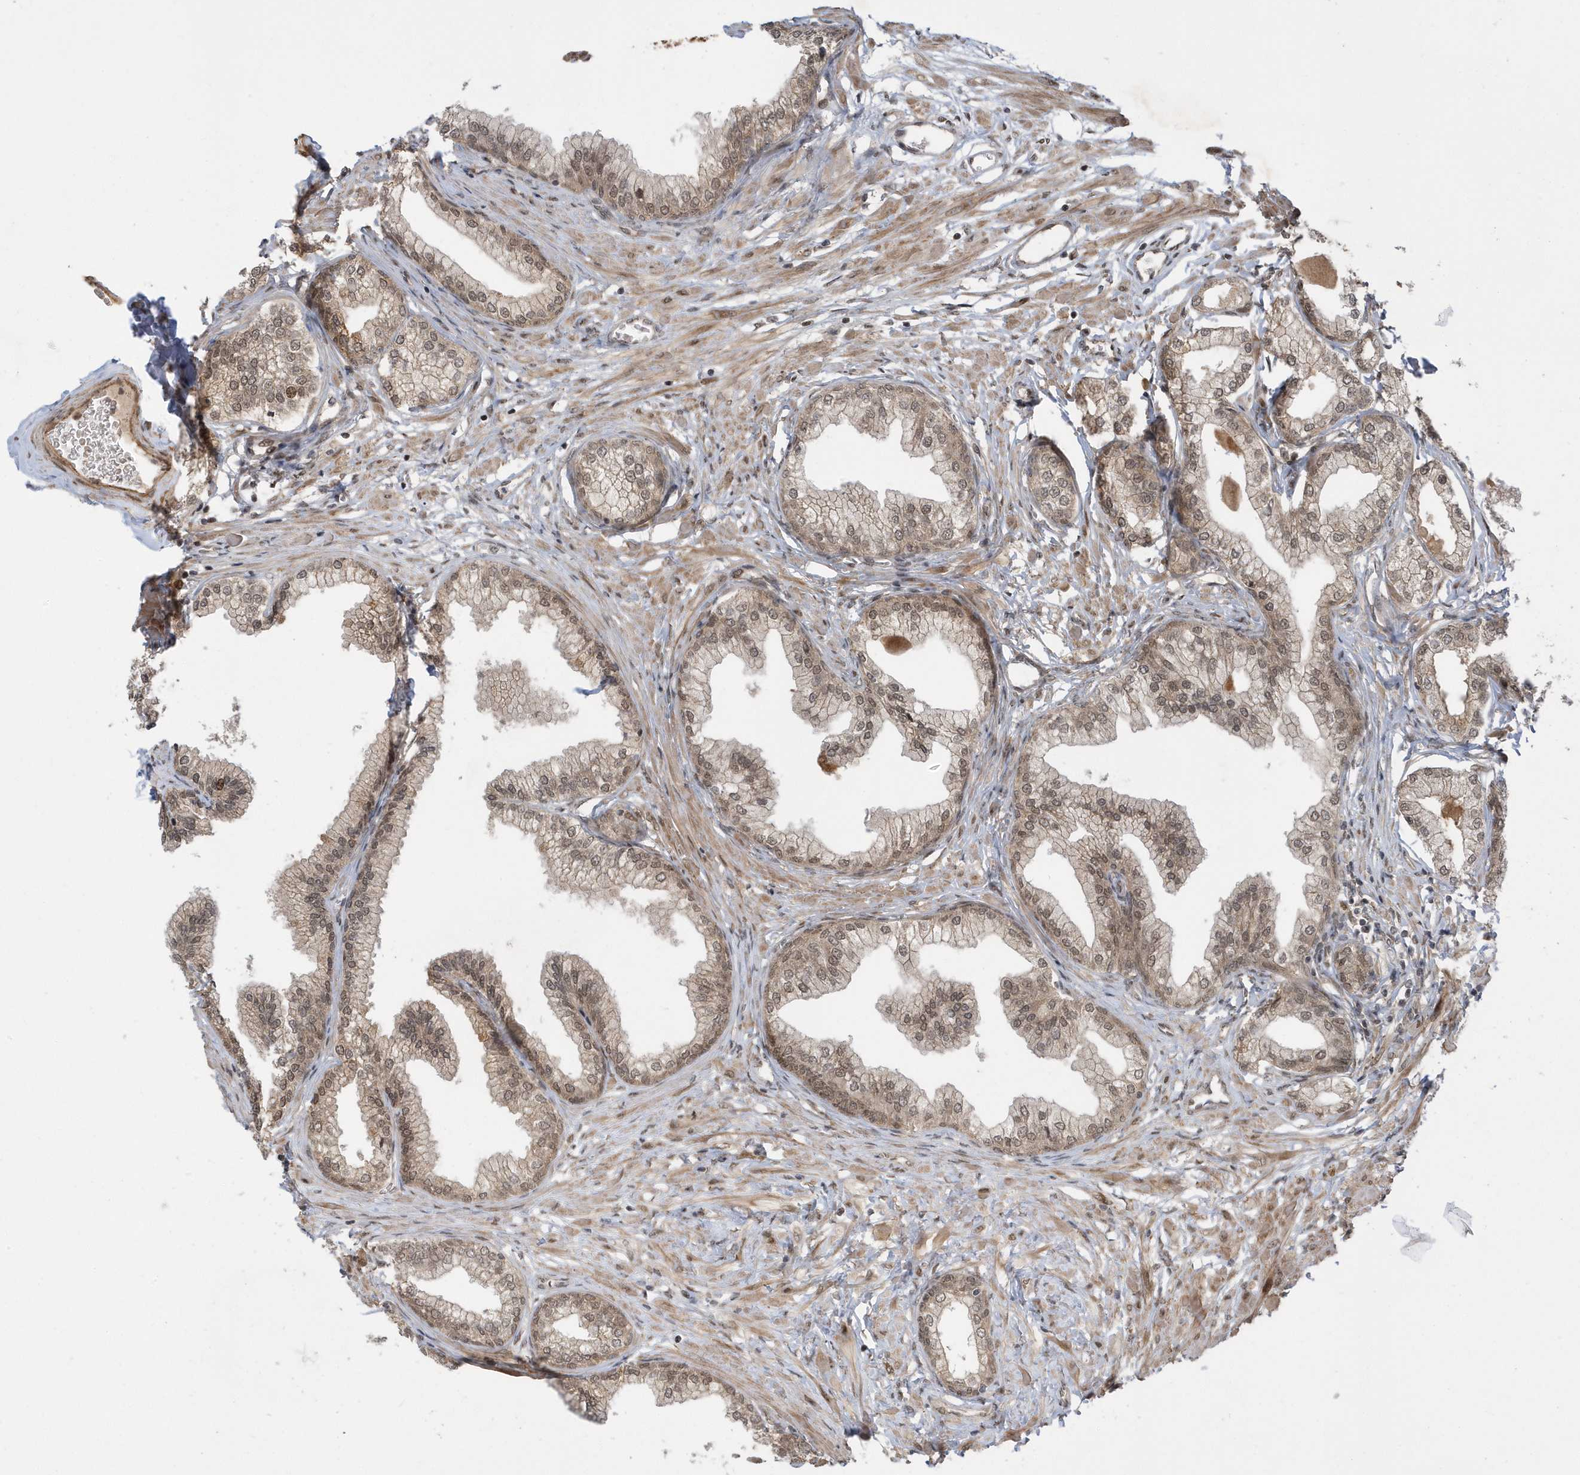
{"staining": {"intensity": "moderate", "quantity": ">75%", "location": "cytoplasmic/membranous,nuclear"}, "tissue": "prostate", "cell_type": "Glandular cells", "image_type": "normal", "snomed": [{"axis": "morphology", "description": "Normal tissue, NOS"}, {"axis": "morphology", "description": "Urothelial carcinoma, Low grade"}, {"axis": "topography", "description": "Urinary bladder"}, {"axis": "topography", "description": "Prostate"}], "caption": "A photomicrograph of human prostate stained for a protein exhibits moderate cytoplasmic/membranous,nuclear brown staining in glandular cells. The staining was performed using DAB (3,3'-diaminobenzidine) to visualize the protein expression in brown, while the nuclei were stained in blue with hematoxylin (Magnification: 20x).", "gene": "USP53", "patient": {"sex": "male", "age": 60}}